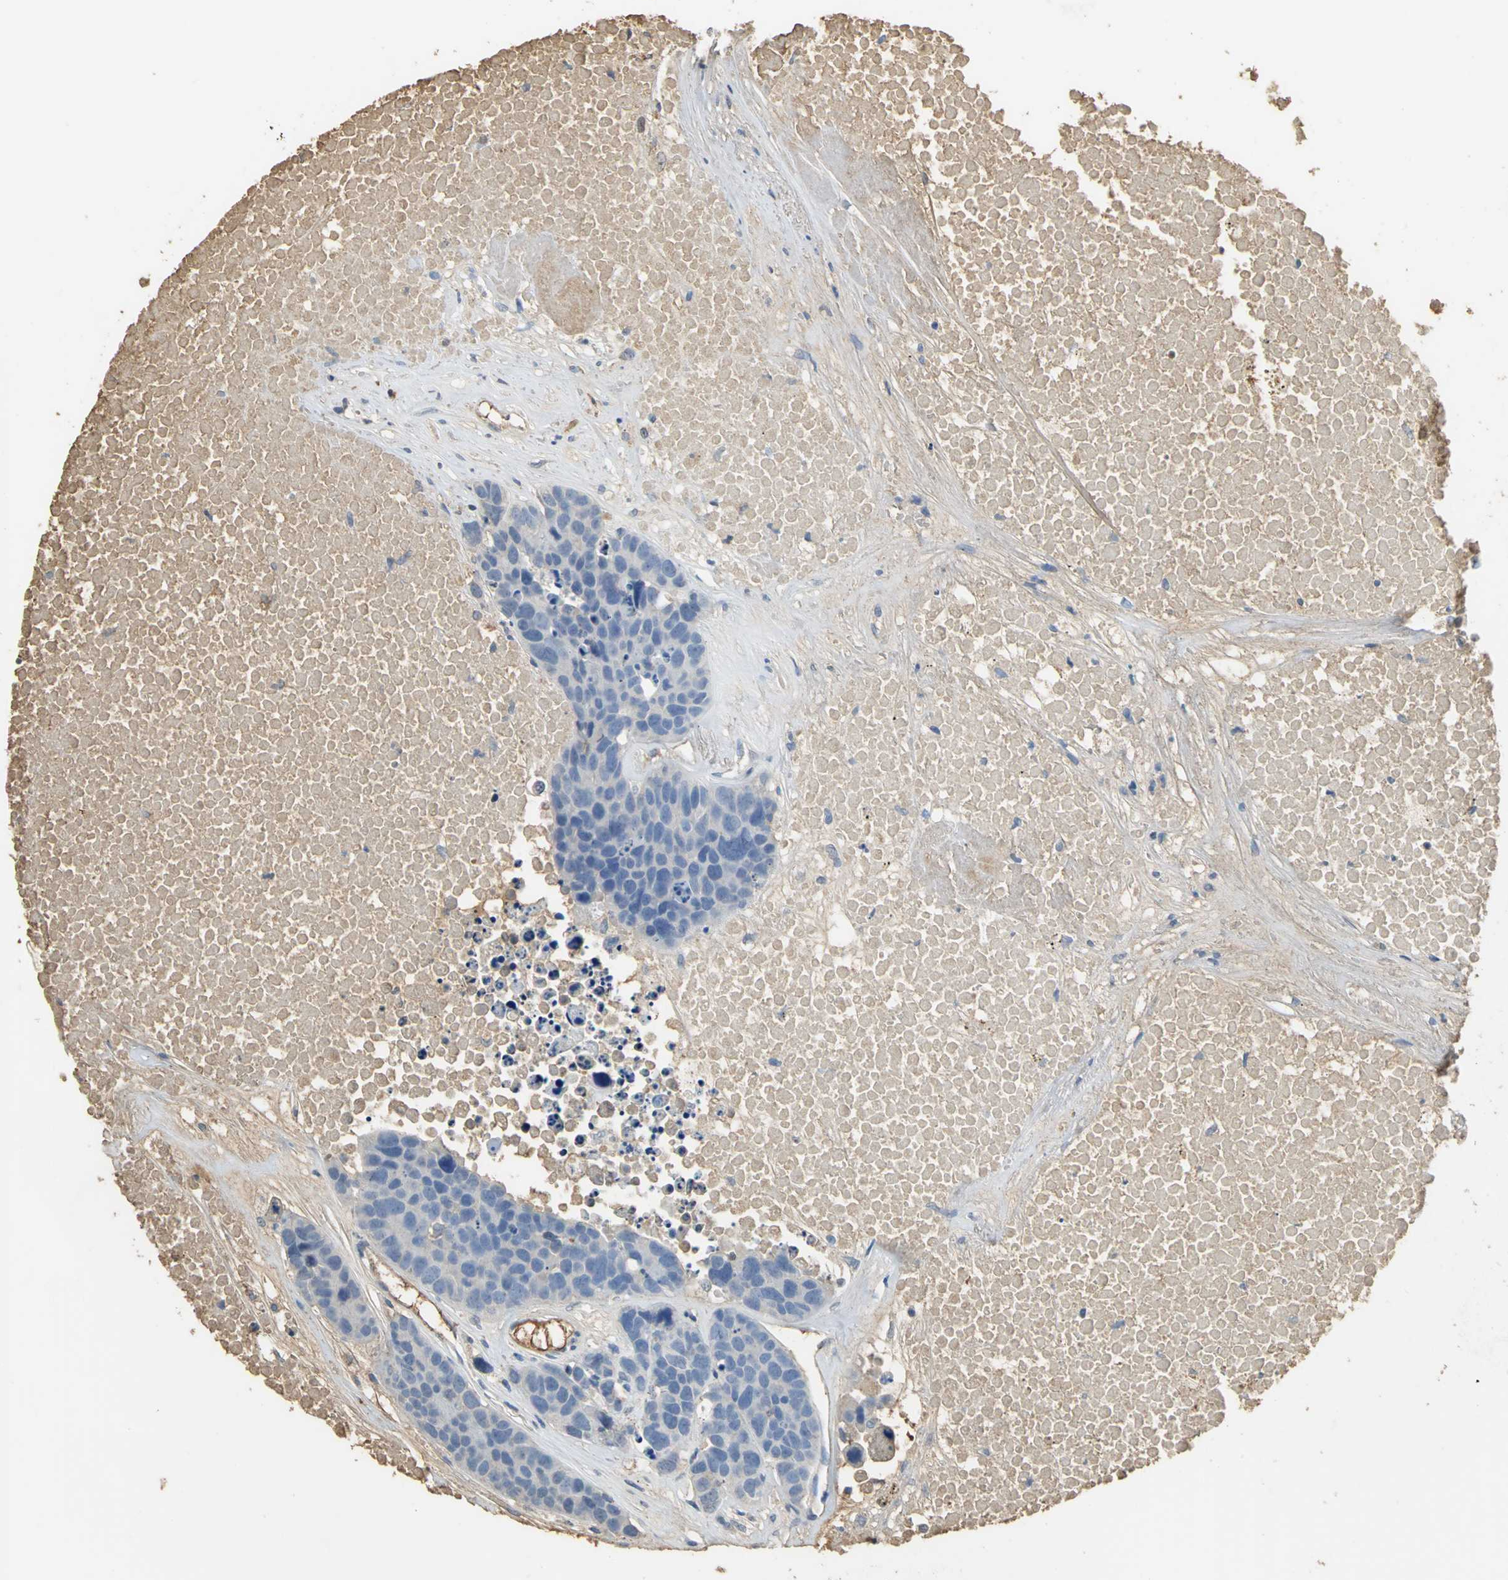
{"staining": {"intensity": "weak", "quantity": "25%-75%", "location": "cytoplasmic/membranous"}, "tissue": "carcinoid", "cell_type": "Tumor cells", "image_type": "cancer", "snomed": [{"axis": "morphology", "description": "Carcinoid, malignant, NOS"}, {"axis": "topography", "description": "Lung"}], "caption": "This is an image of immunohistochemistry staining of carcinoid (malignant), which shows weak positivity in the cytoplasmic/membranous of tumor cells.", "gene": "GYG2", "patient": {"sex": "male", "age": 60}}